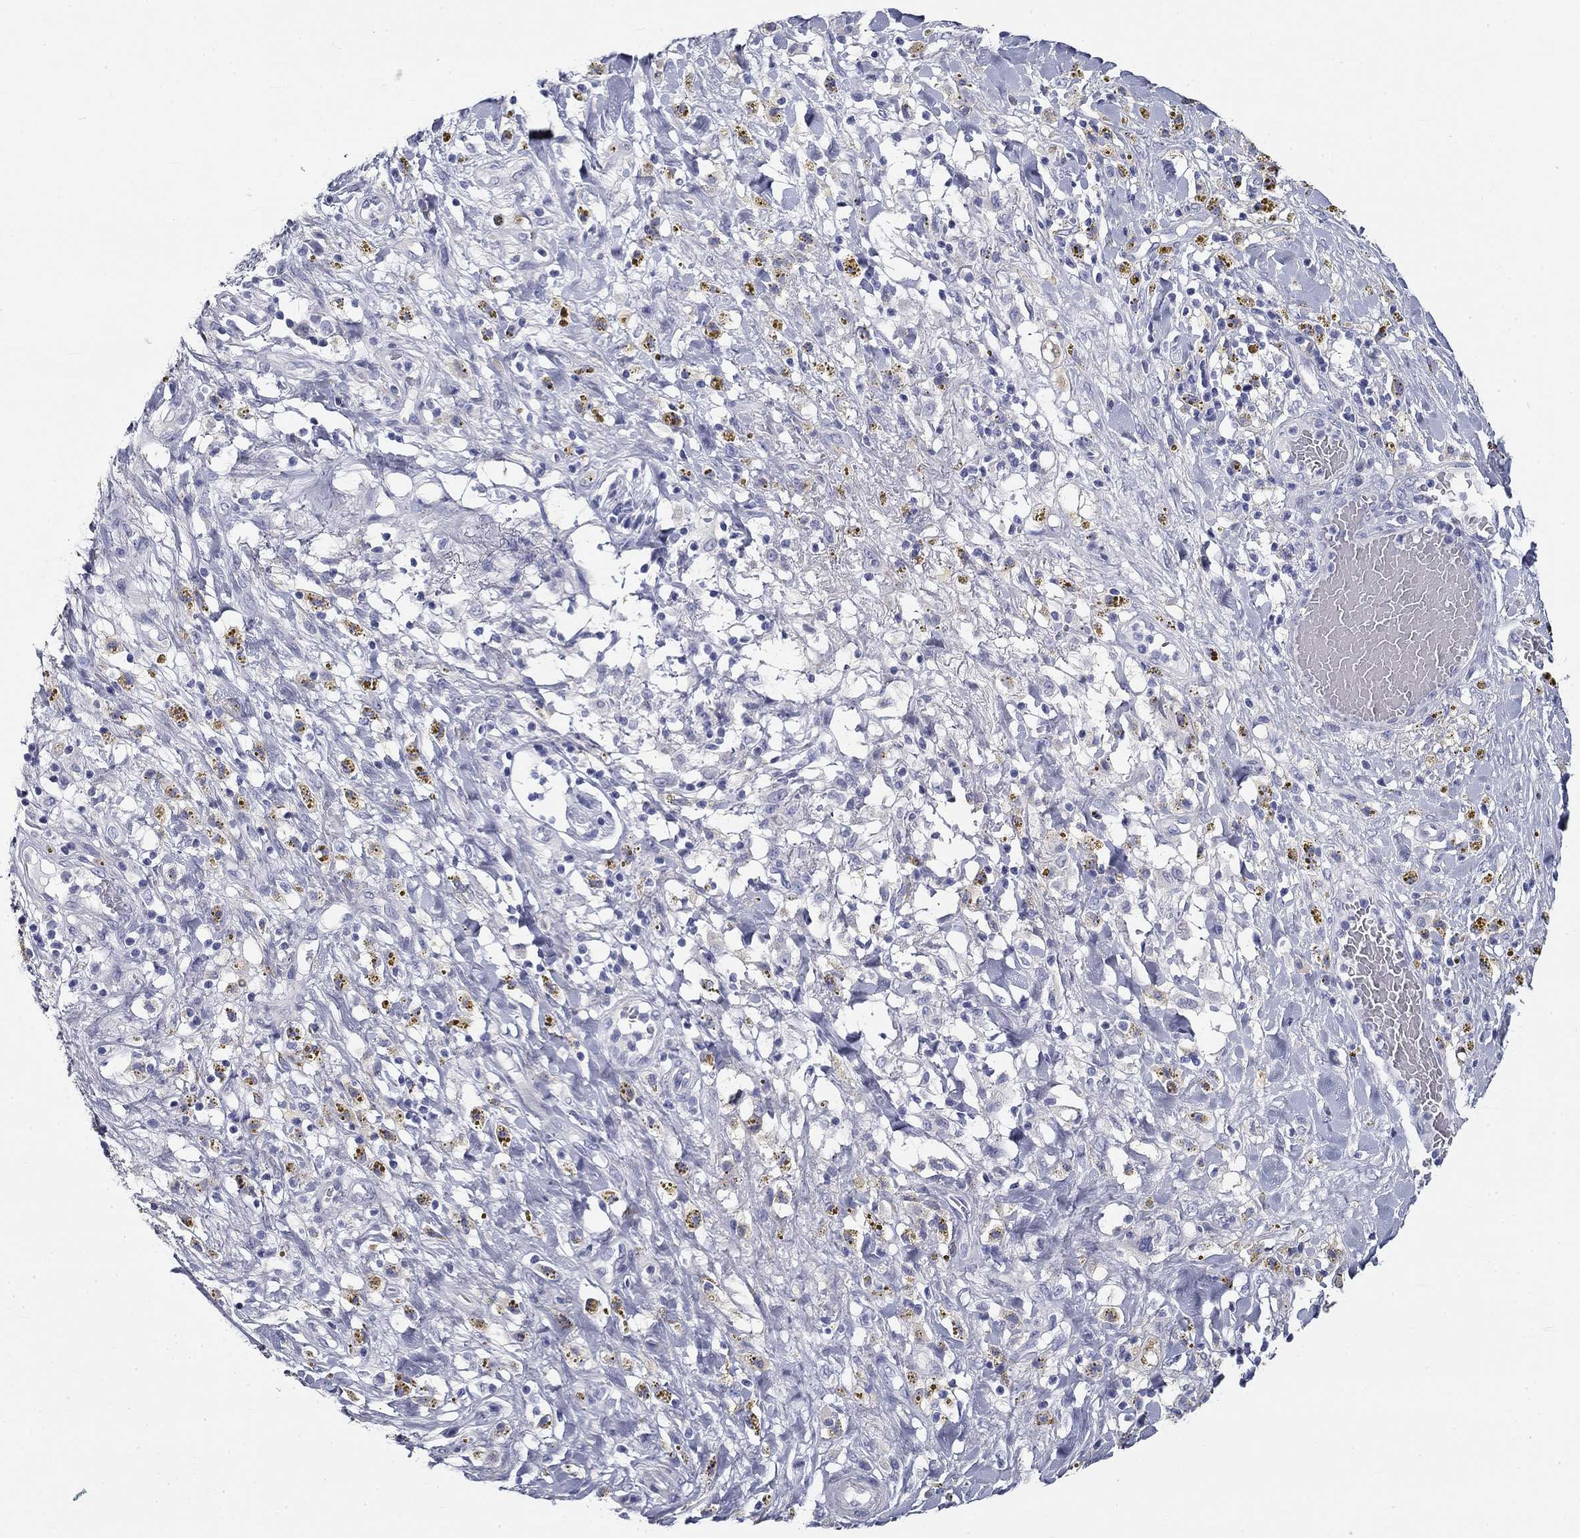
{"staining": {"intensity": "negative", "quantity": "none", "location": "none"}, "tissue": "melanoma", "cell_type": "Tumor cells", "image_type": "cancer", "snomed": [{"axis": "morphology", "description": "Malignant melanoma, NOS"}, {"axis": "topography", "description": "Skin"}], "caption": "Tumor cells show no significant positivity in melanoma. (DAB (3,3'-diaminobenzidine) immunohistochemistry (IHC), high magnification).", "gene": "GALNTL5", "patient": {"sex": "female", "age": 91}}